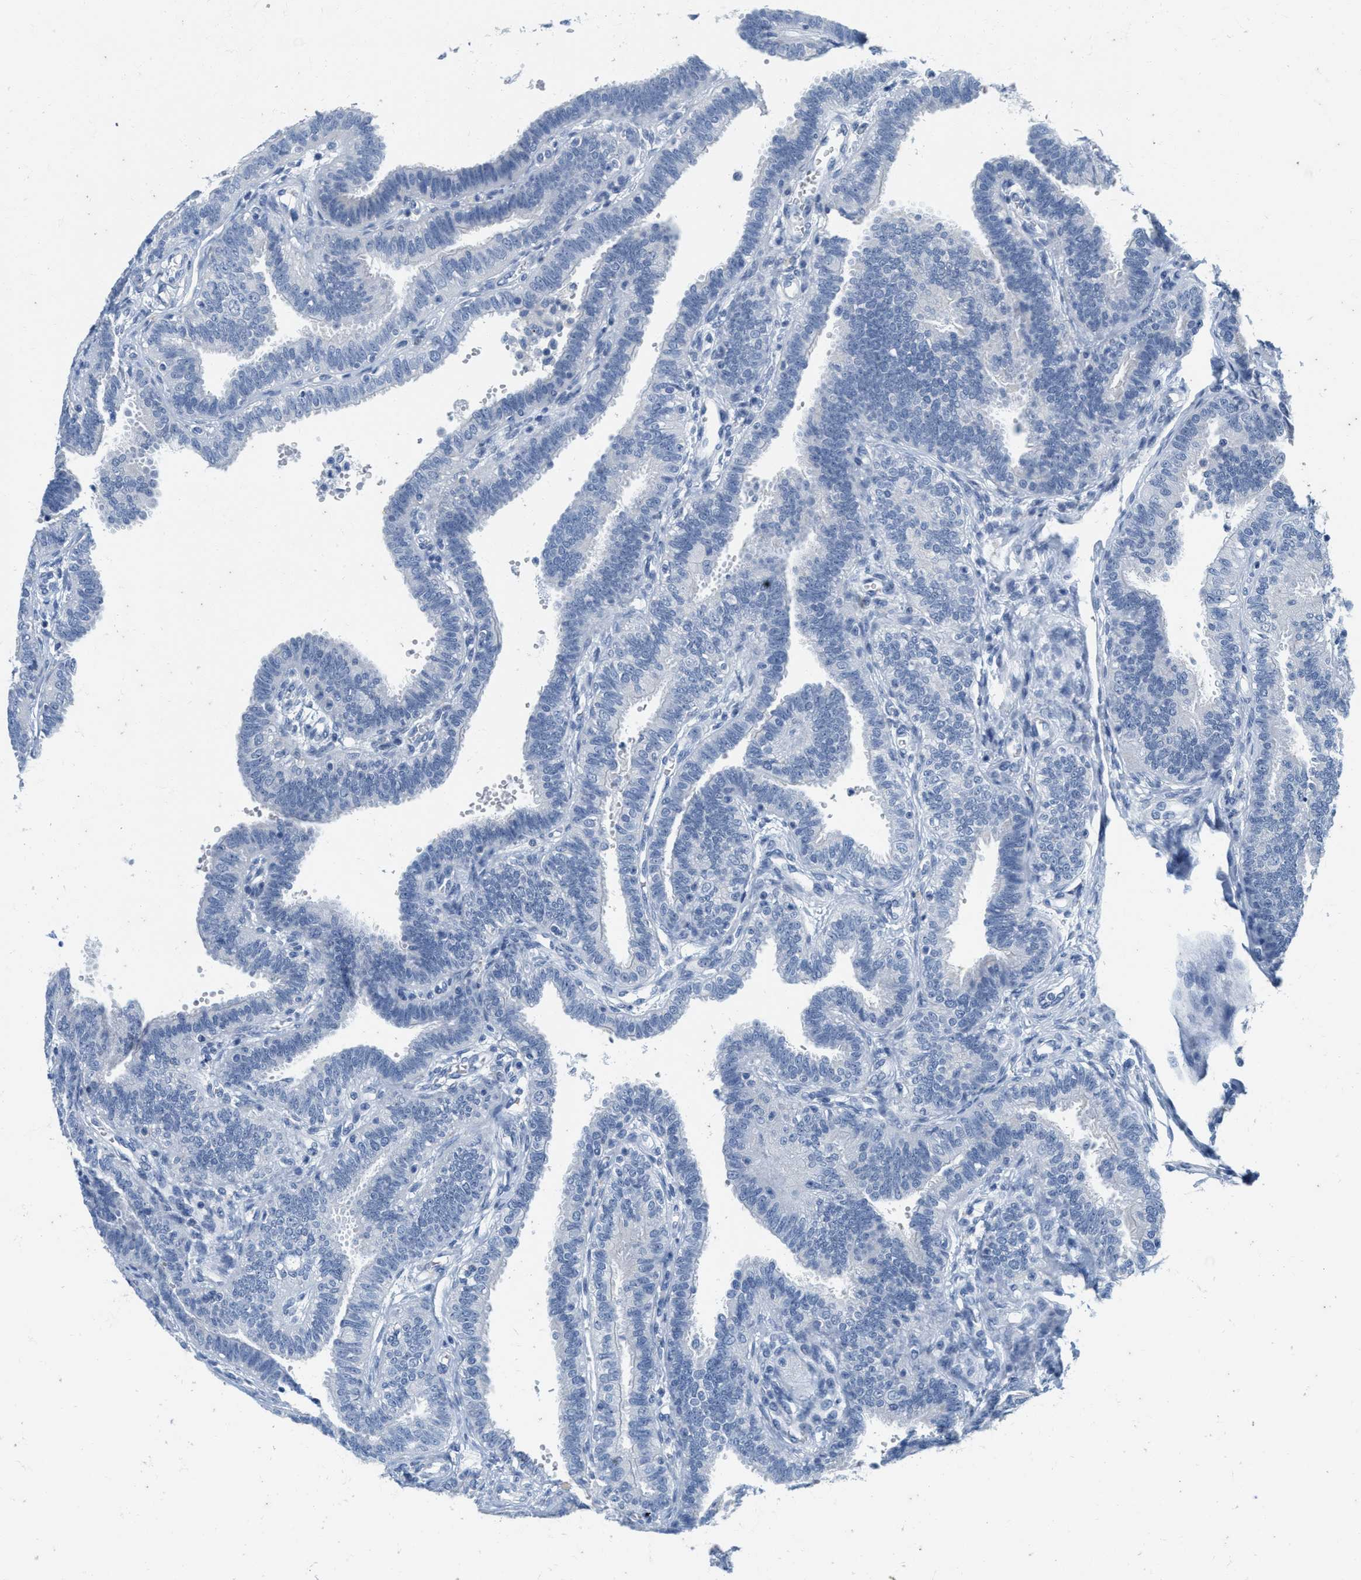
{"staining": {"intensity": "negative", "quantity": "none", "location": "none"}, "tissue": "fallopian tube", "cell_type": "Glandular cells", "image_type": "normal", "snomed": [{"axis": "morphology", "description": "Normal tissue, NOS"}, {"axis": "topography", "description": "Fallopian tube"}, {"axis": "topography", "description": "Placenta"}], "caption": "IHC of normal human fallopian tube demonstrates no staining in glandular cells.", "gene": "ABCB11", "patient": {"sex": "female", "age": 34}}